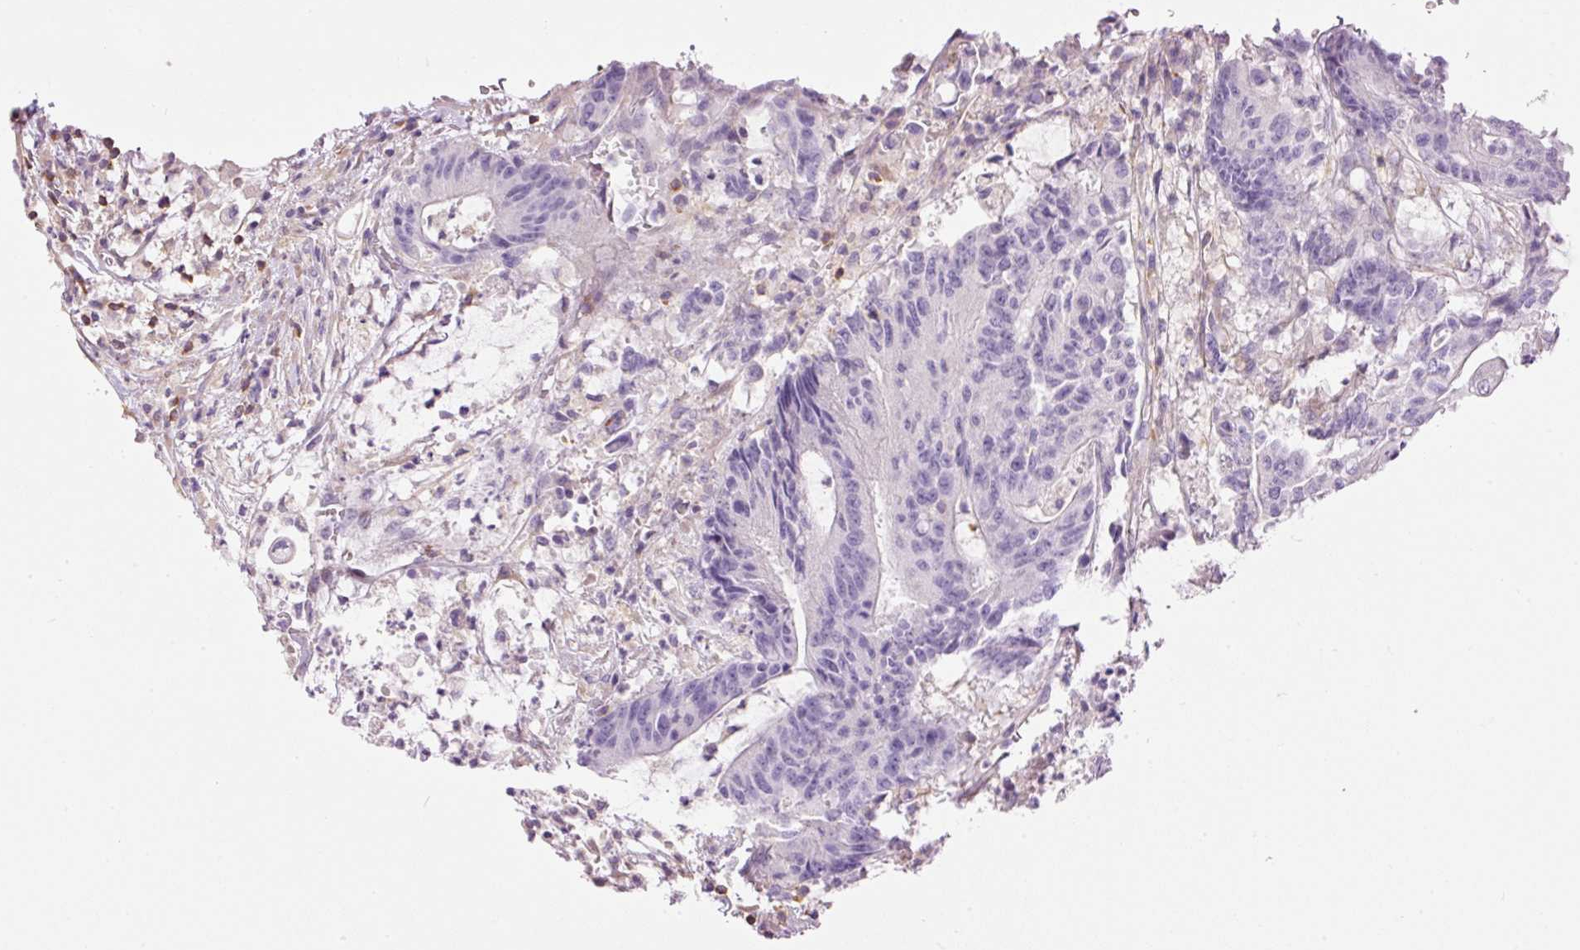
{"staining": {"intensity": "negative", "quantity": "none", "location": "none"}, "tissue": "colorectal cancer", "cell_type": "Tumor cells", "image_type": "cancer", "snomed": [{"axis": "morphology", "description": "Adenocarcinoma, NOS"}, {"axis": "topography", "description": "Colon"}], "caption": "The histopathology image exhibits no staining of tumor cells in colorectal adenocarcinoma. (DAB immunohistochemistry (IHC), high magnification).", "gene": "DOK6", "patient": {"sex": "female", "age": 84}}